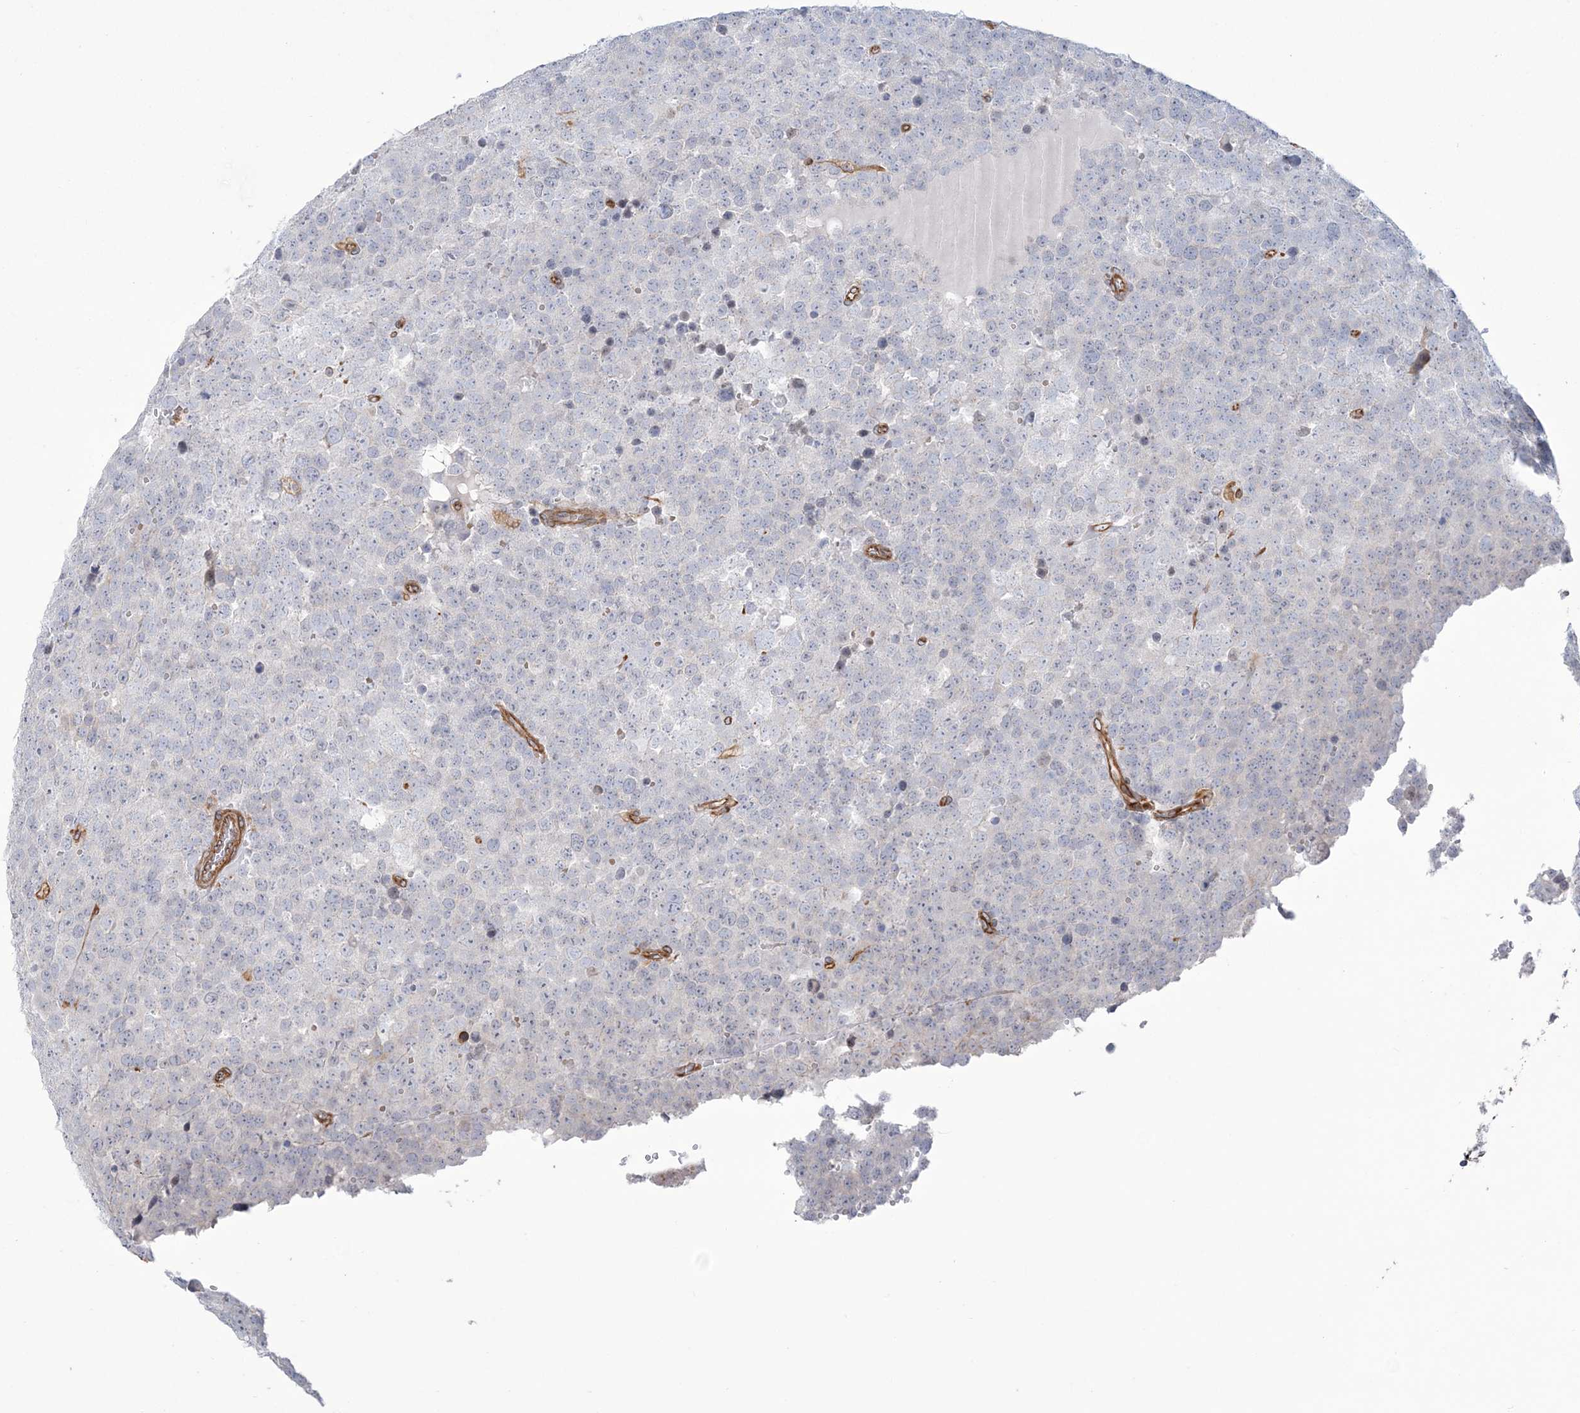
{"staining": {"intensity": "negative", "quantity": "none", "location": "none"}, "tissue": "testis cancer", "cell_type": "Tumor cells", "image_type": "cancer", "snomed": [{"axis": "morphology", "description": "Seminoma, NOS"}, {"axis": "topography", "description": "Testis"}], "caption": "Immunohistochemistry of human testis seminoma exhibits no staining in tumor cells.", "gene": "ZNF821", "patient": {"sex": "male", "age": 71}}